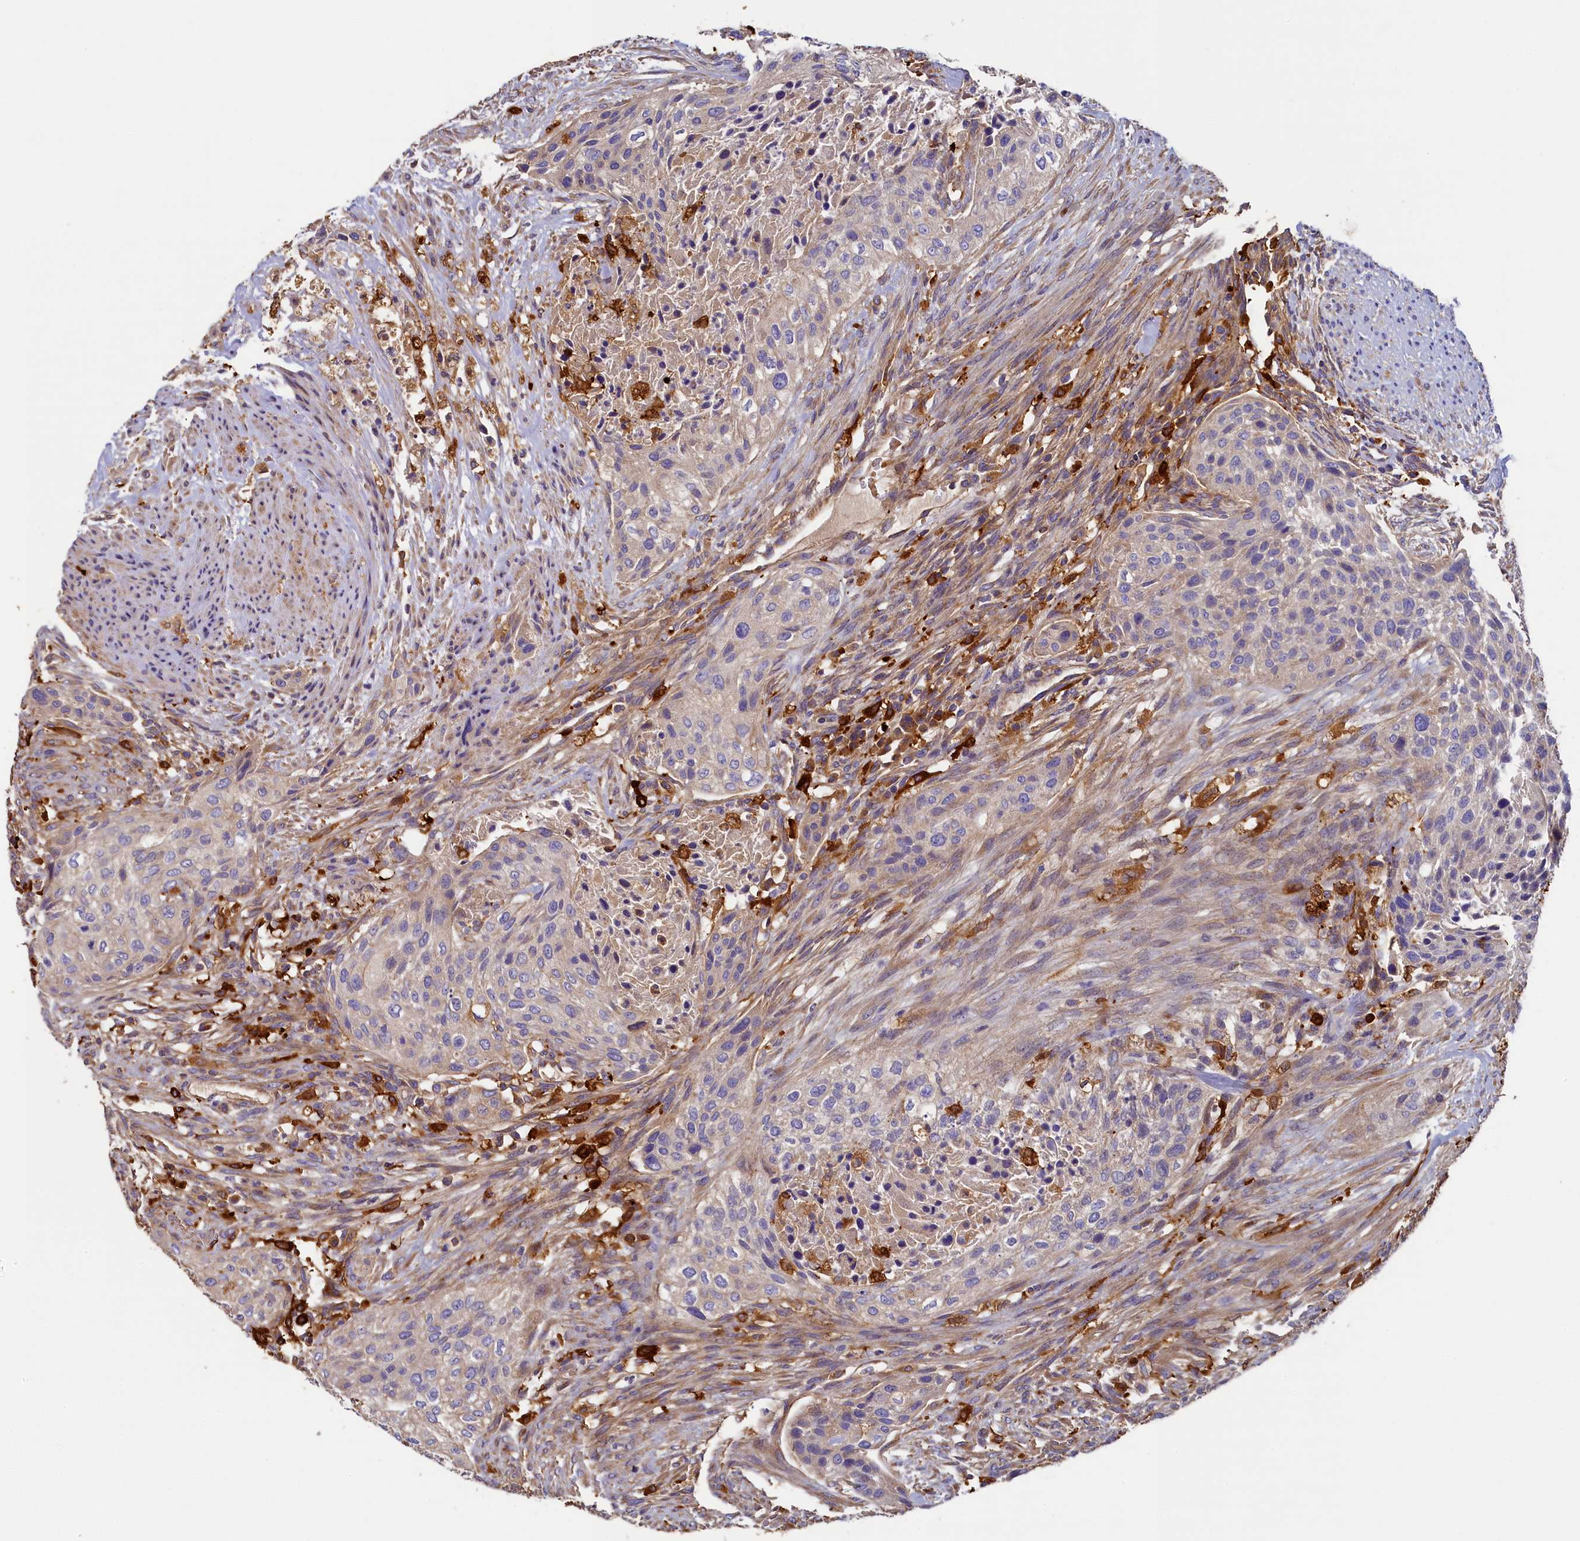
{"staining": {"intensity": "negative", "quantity": "none", "location": "none"}, "tissue": "urothelial cancer", "cell_type": "Tumor cells", "image_type": "cancer", "snomed": [{"axis": "morphology", "description": "Urothelial carcinoma, High grade"}, {"axis": "topography", "description": "Urinary bladder"}], "caption": "Protein analysis of urothelial cancer shows no significant expression in tumor cells.", "gene": "SEC31B", "patient": {"sex": "male", "age": 35}}